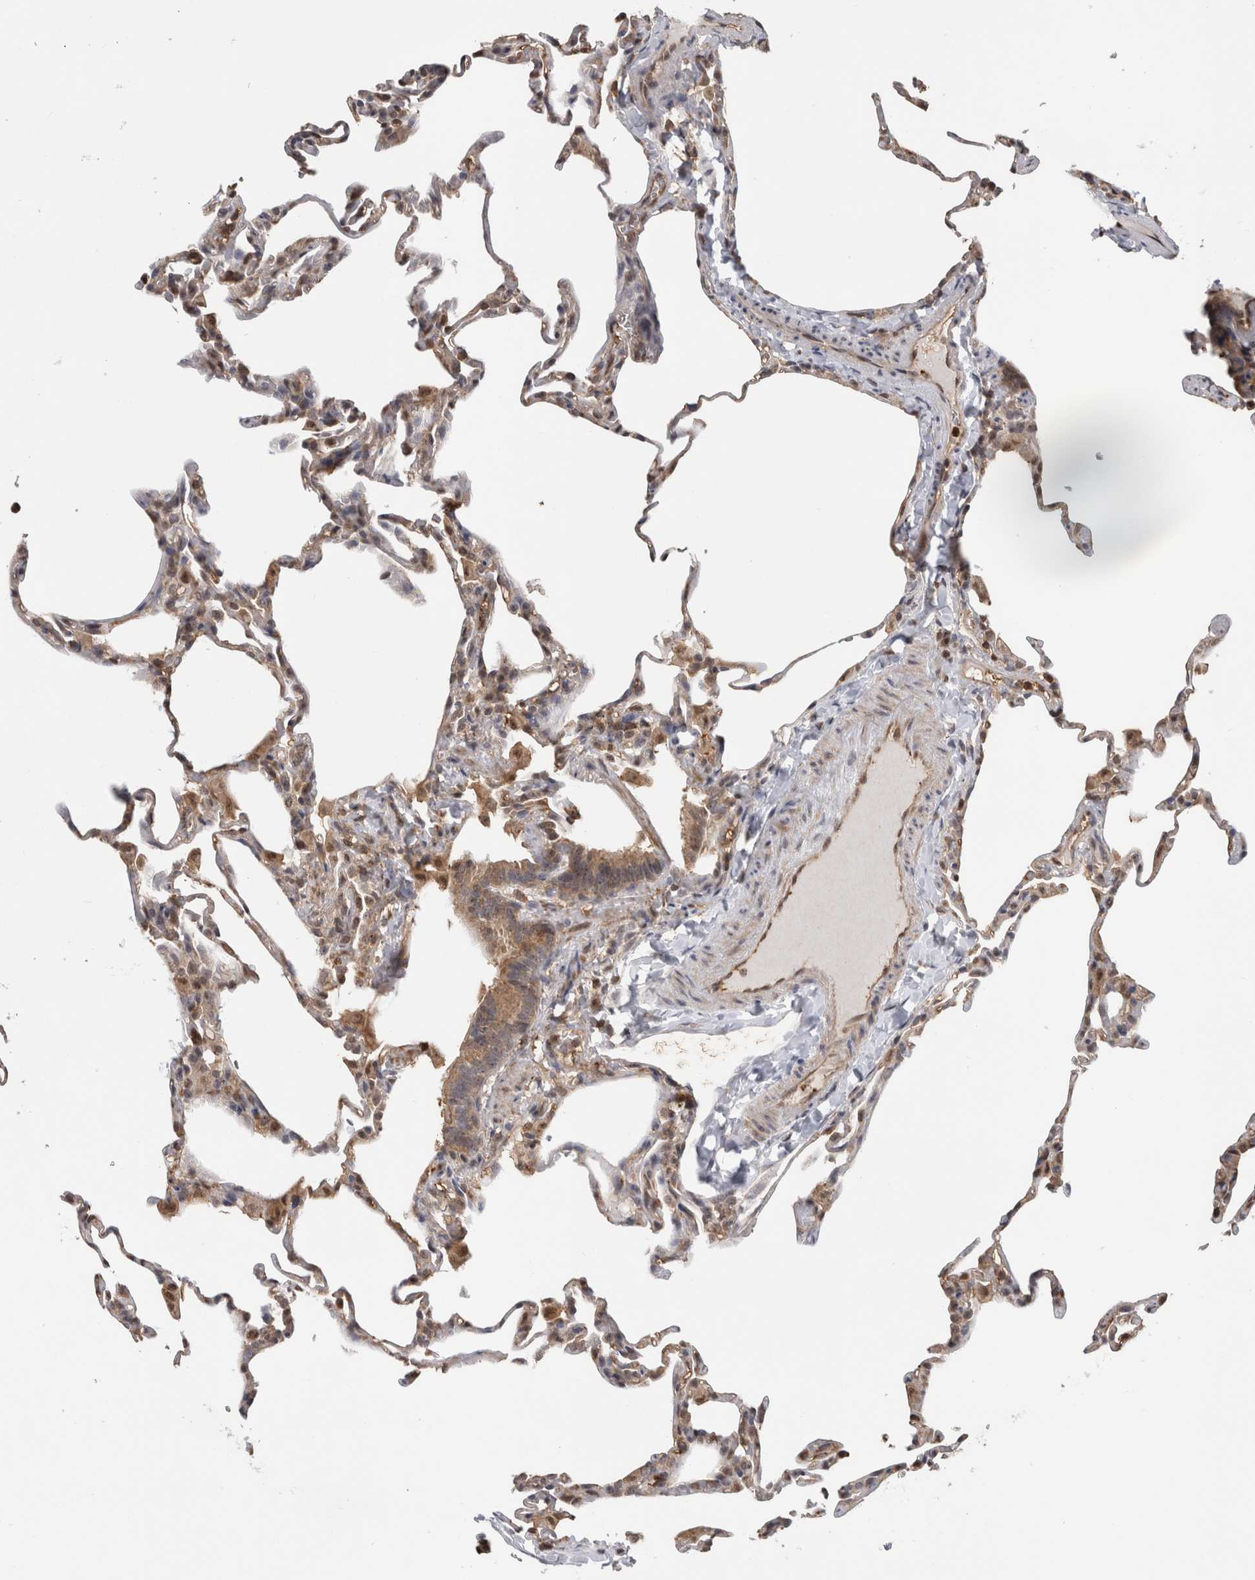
{"staining": {"intensity": "weak", "quantity": "25%-75%", "location": "cytoplasmic/membranous,nuclear"}, "tissue": "lung", "cell_type": "Alveolar cells", "image_type": "normal", "snomed": [{"axis": "morphology", "description": "Normal tissue, NOS"}, {"axis": "topography", "description": "Lung"}], "caption": "Immunohistochemical staining of benign human lung shows low levels of weak cytoplasmic/membranous,nuclear staining in approximately 25%-75% of alveolar cells.", "gene": "TDRD7", "patient": {"sex": "male", "age": 20}}